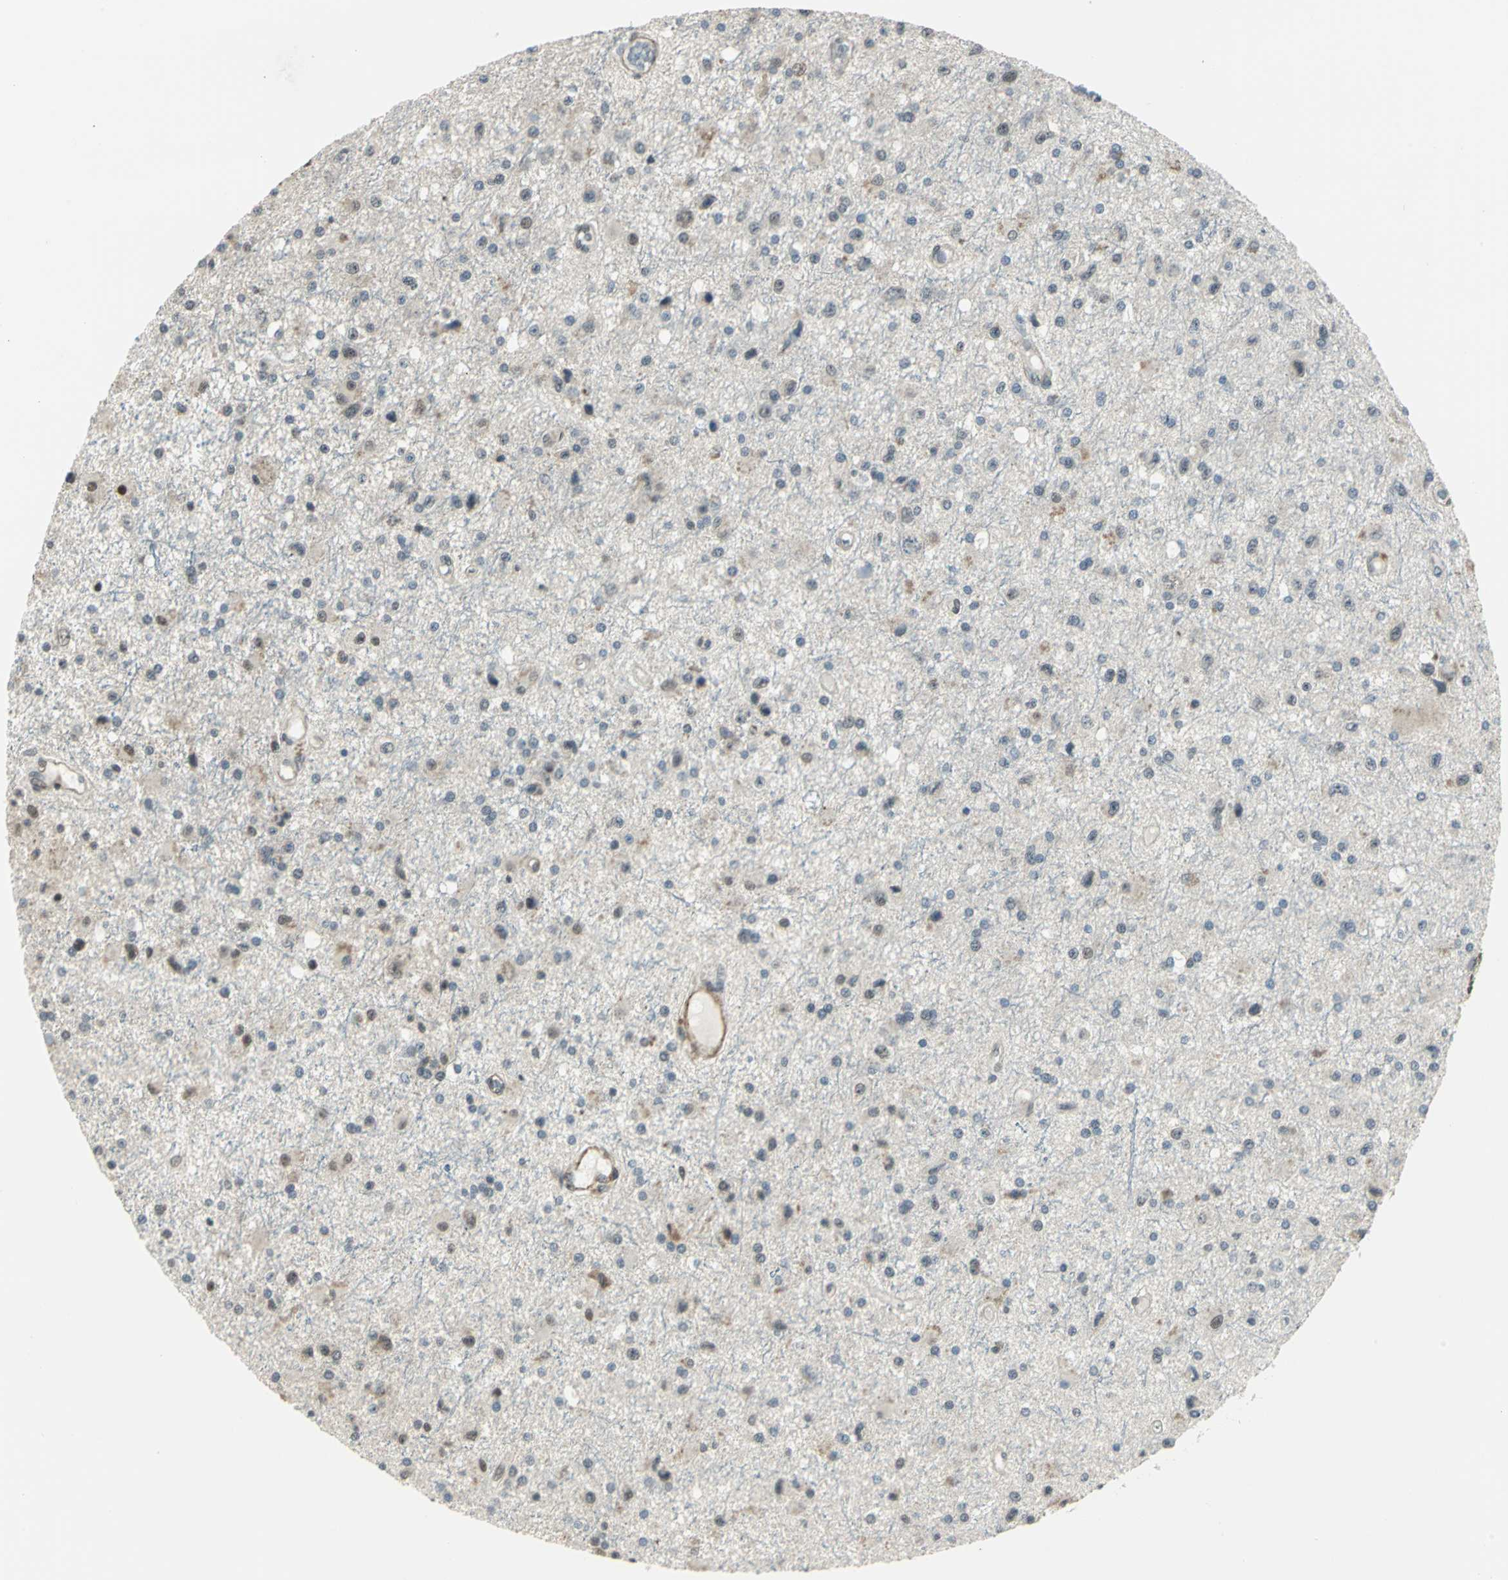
{"staining": {"intensity": "weak", "quantity": "<25%", "location": "cytoplasmic/membranous,nuclear"}, "tissue": "glioma", "cell_type": "Tumor cells", "image_type": "cancer", "snomed": [{"axis": "morphology", "description": "Glioma, malignant, Low grade"}, {"axis": "topography", "description": "Brain"}], "caption": "This micrograph is of glioma stained with IHC to label a protein in brown with the nuclei are counter-stained blue. There is no staining in tumor cells.", "gene": "MTA1", "patient": {"sex": "male", "age": 58}}